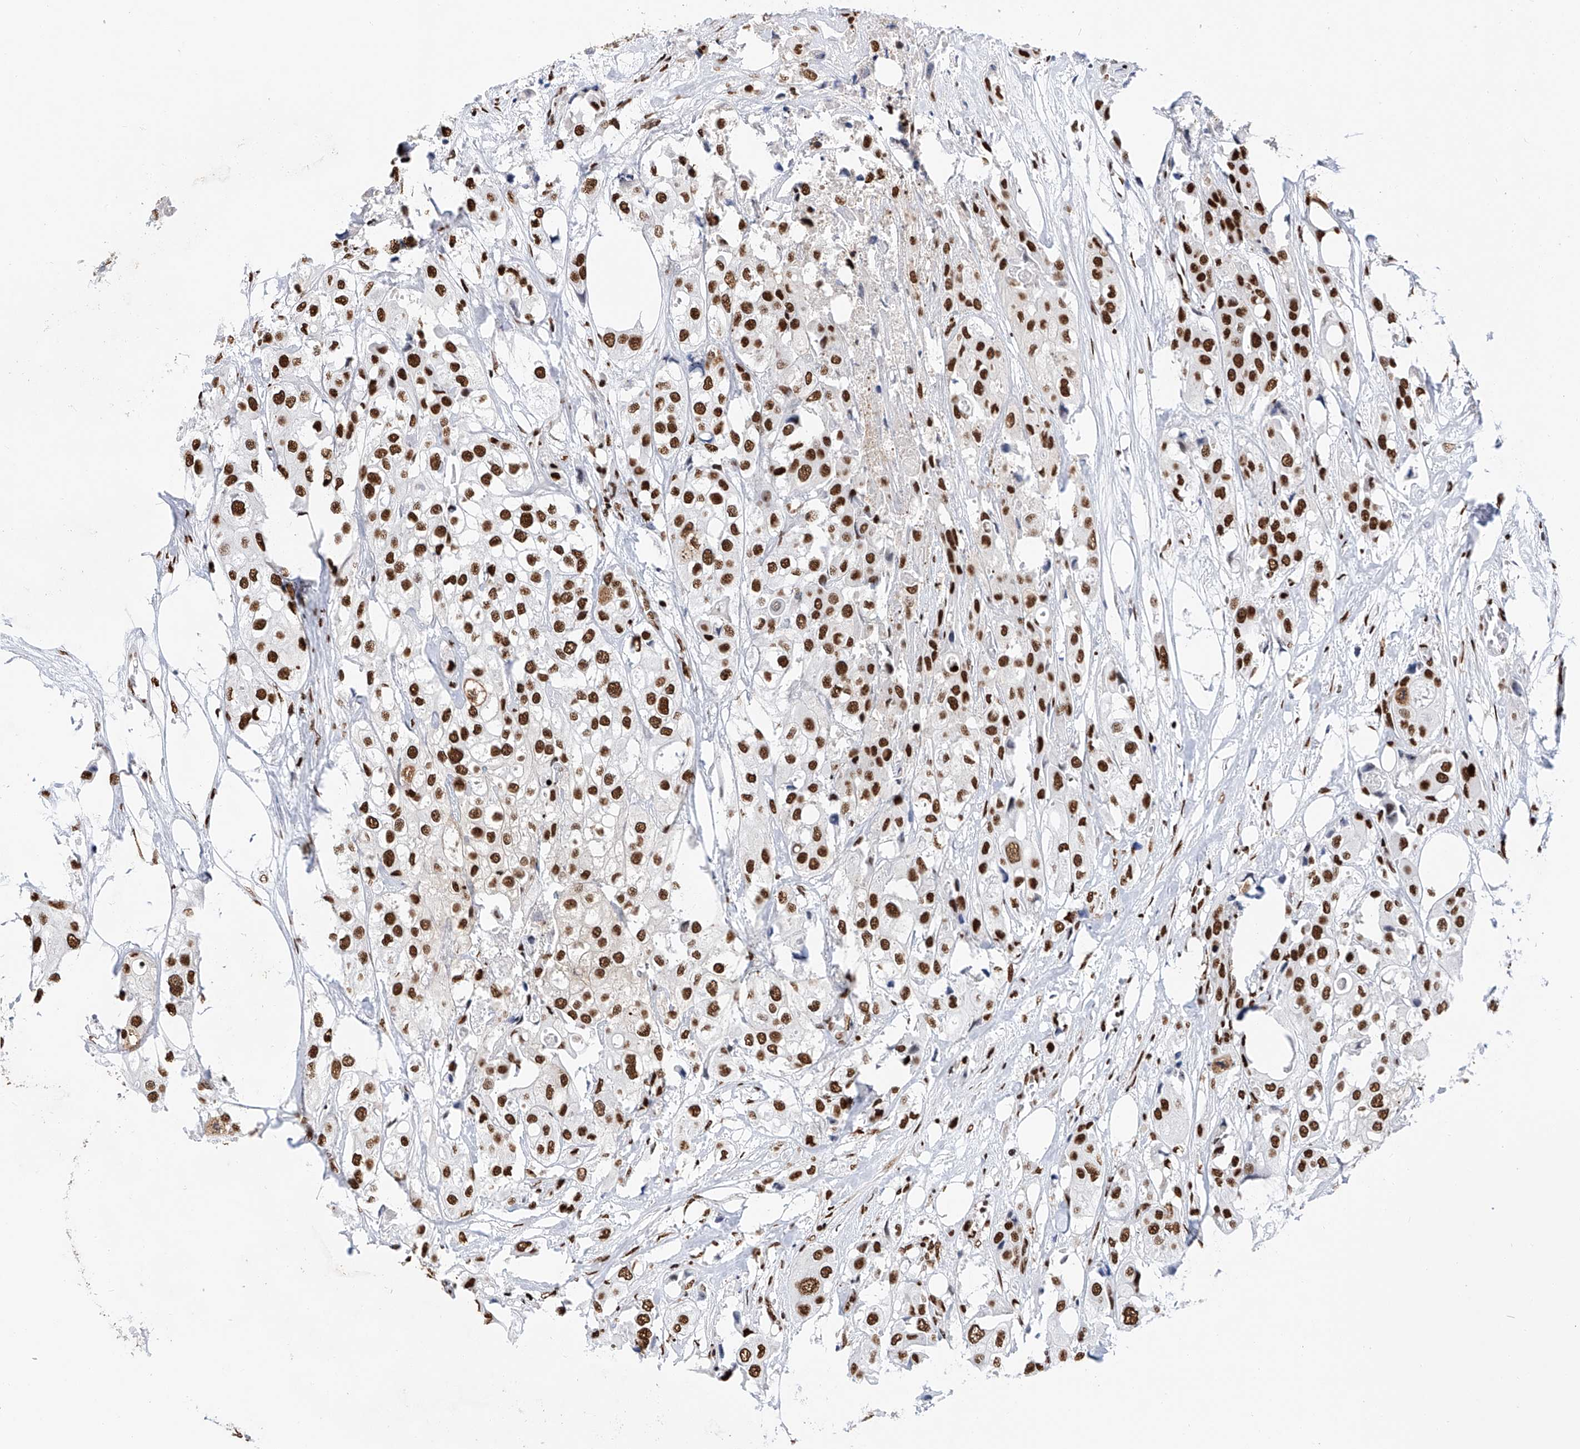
{"staining": {"intensity": "strong", "quantity": ">75%", "location": "nuclear"}, "tissue": "urothelial cancer", "cell_type": "Tumor cells", "image_type": "cancer", "snomed": [{"axis": "morphology", "description": "Urothelial carcinoma, High grade"}, {"axis": "topography", "description": "Urinary bladder"}], "caption": "High-grade urothelial carcinoma stained with DAB (3,3'-diaminobenzidine) IHC shows high levels of strong nuclear staining in about >75% of tumor cells.", "gene": "SRSF6", "patient": {"sex": "male", "age": 64}}